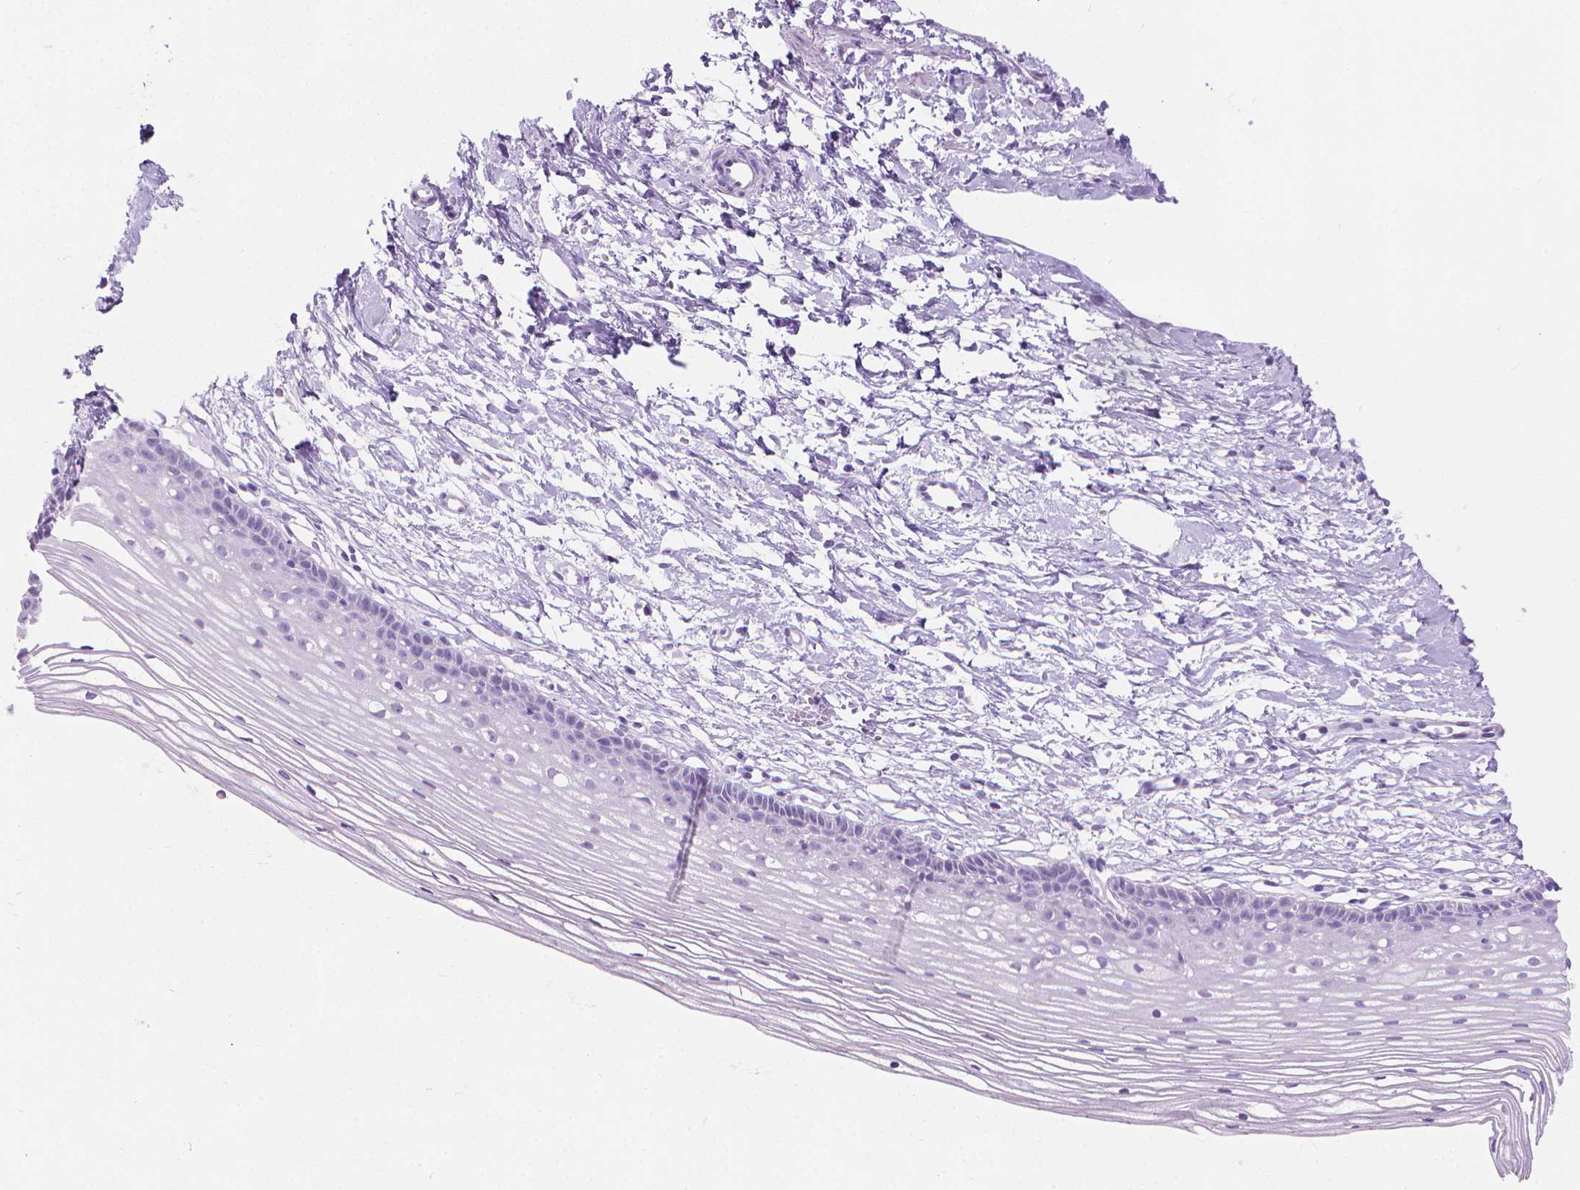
{"staining": {"intensity": "negative", "quantity": "none", "location": "none"}, "tissue": "cervix", "cell_type": "Glandular cells", "image_type": "normal", "snomed": [{"axis": "morphology", "description": "Normal tissue, NOS"}, {"axis": "topography", "description": "Cervix"}], "caption": "Glandular cells show no significant protein expression in benign cervix. Nuclei are stained in blue.", "gene": "CFAP52", "patient": {"sex": "female", "age": 40}}